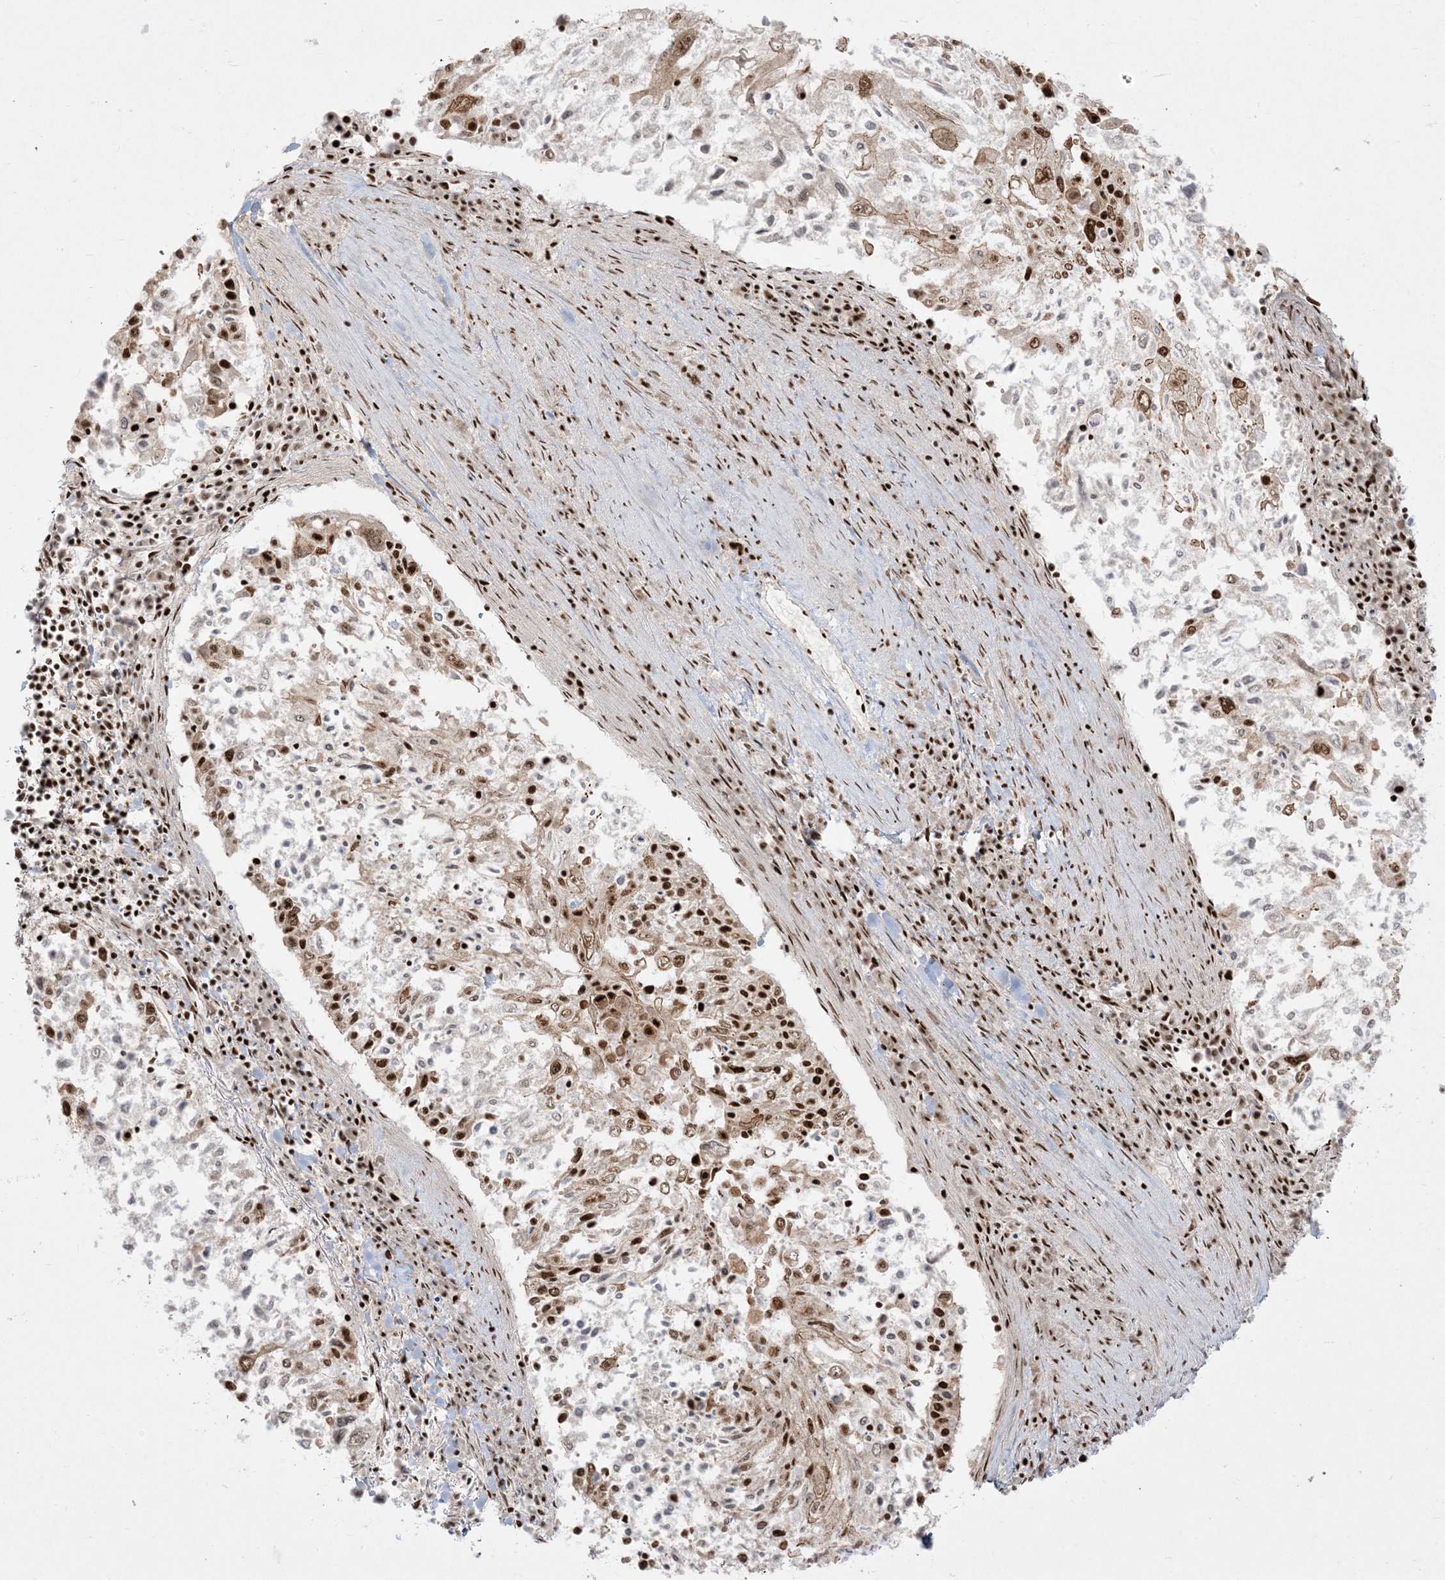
{"staining": {"intensity": "strong", "quantity": "<25%", "location": "nuclear"}, "tissue": "lung cancer", "cell_type": "Tumor cells", "image_type": "cancer", "snomed": [{"axis": "morphology", "description": "Squamous cell carcinoma, NOS"}, {"axis": "topography", "description": "Lung"}], "caption": "Immunohistochemistry of squamous cell carcinoma (lung) exhibits medium levels of strong nuclear staining in about <25% of tumor cells. (IHC, brightfield microscopy, high magnification).", "gene": "RBM10", "patient": {"sex": "male", "age": 65}}